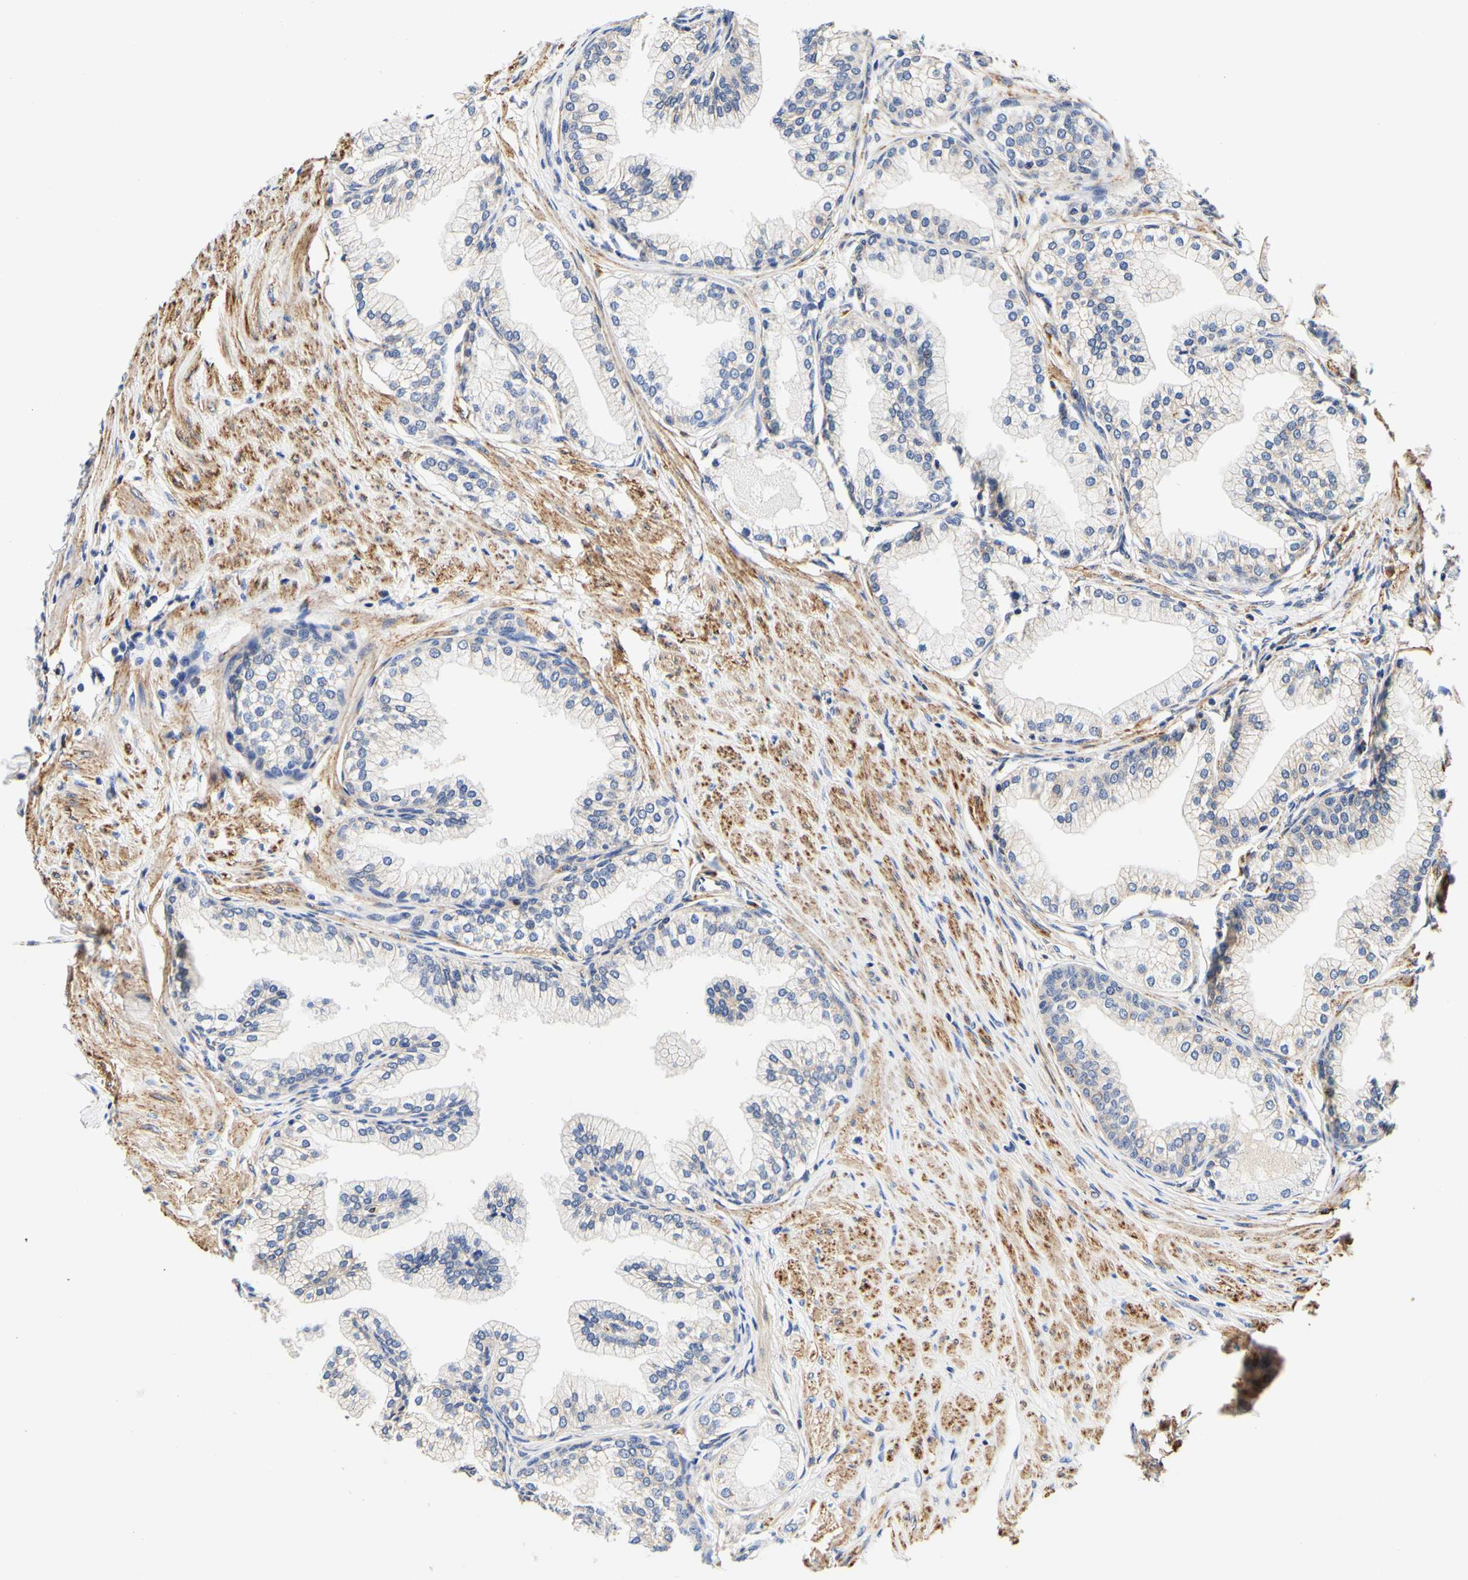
{"staining": {"intensity": "moderate", "quantity": "25%-75%", "location": "cytoplasmic/membranous"}, "tissue": "prostate", "cell_type": "Glandular cells", "image_type": "normal", "snomed": [{"axis": "morphology", "description": "Normal tissue, NOS"}, {"axis": "morphology", "description": "Urothelial carcinoma, Low grade"}, {"axis": "topography", "description": "Urinary bladder"}, {"axis": "topography", "description": "Prostate"}], "caption": "This image demonstrates IHC staining of benign human prostate, with medium moderate cytoplasmic/membranous staining in about 25%-75% of glandular cells.", "gene": "CAMK4", "patient": {"sex": "male", "age": 60}}